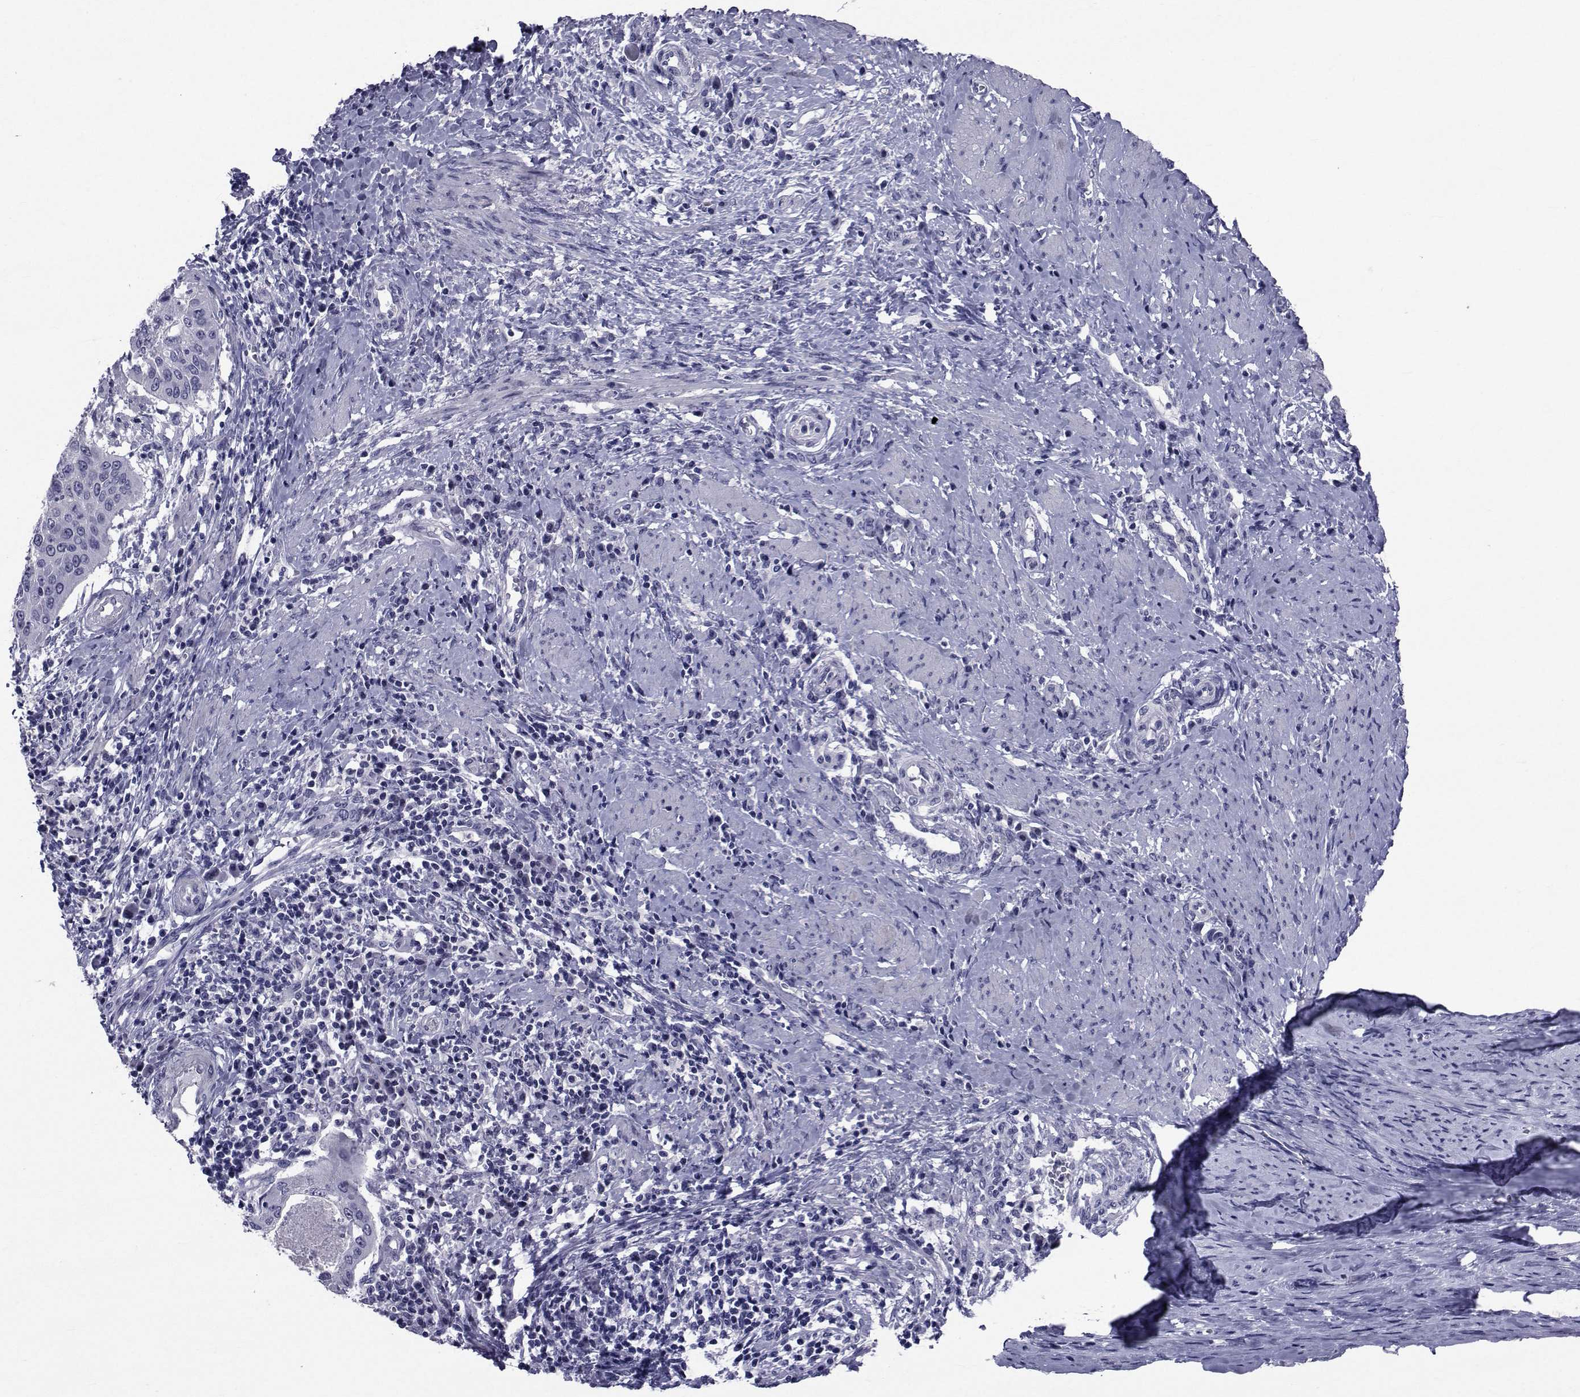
{"staining": {"intensity": "negative", "quantity": "none", "location": "none"}, "tissue": "cervical cancer", "cell_type": "Tumor cells", "image_type": "cancer", "snomed": [{"axis": "morphology", "description": "Squamous cell carcinoma, NOS"}, {"axis": "topography", "description": "Cervix"}], "caption": "An image of squamous cell carcinoma (cervical) stained for a protein demonstrates no brown staining in tumor cells.", "gene": "SEMA5B", "patient": {"sex": "female", "age": 39}}